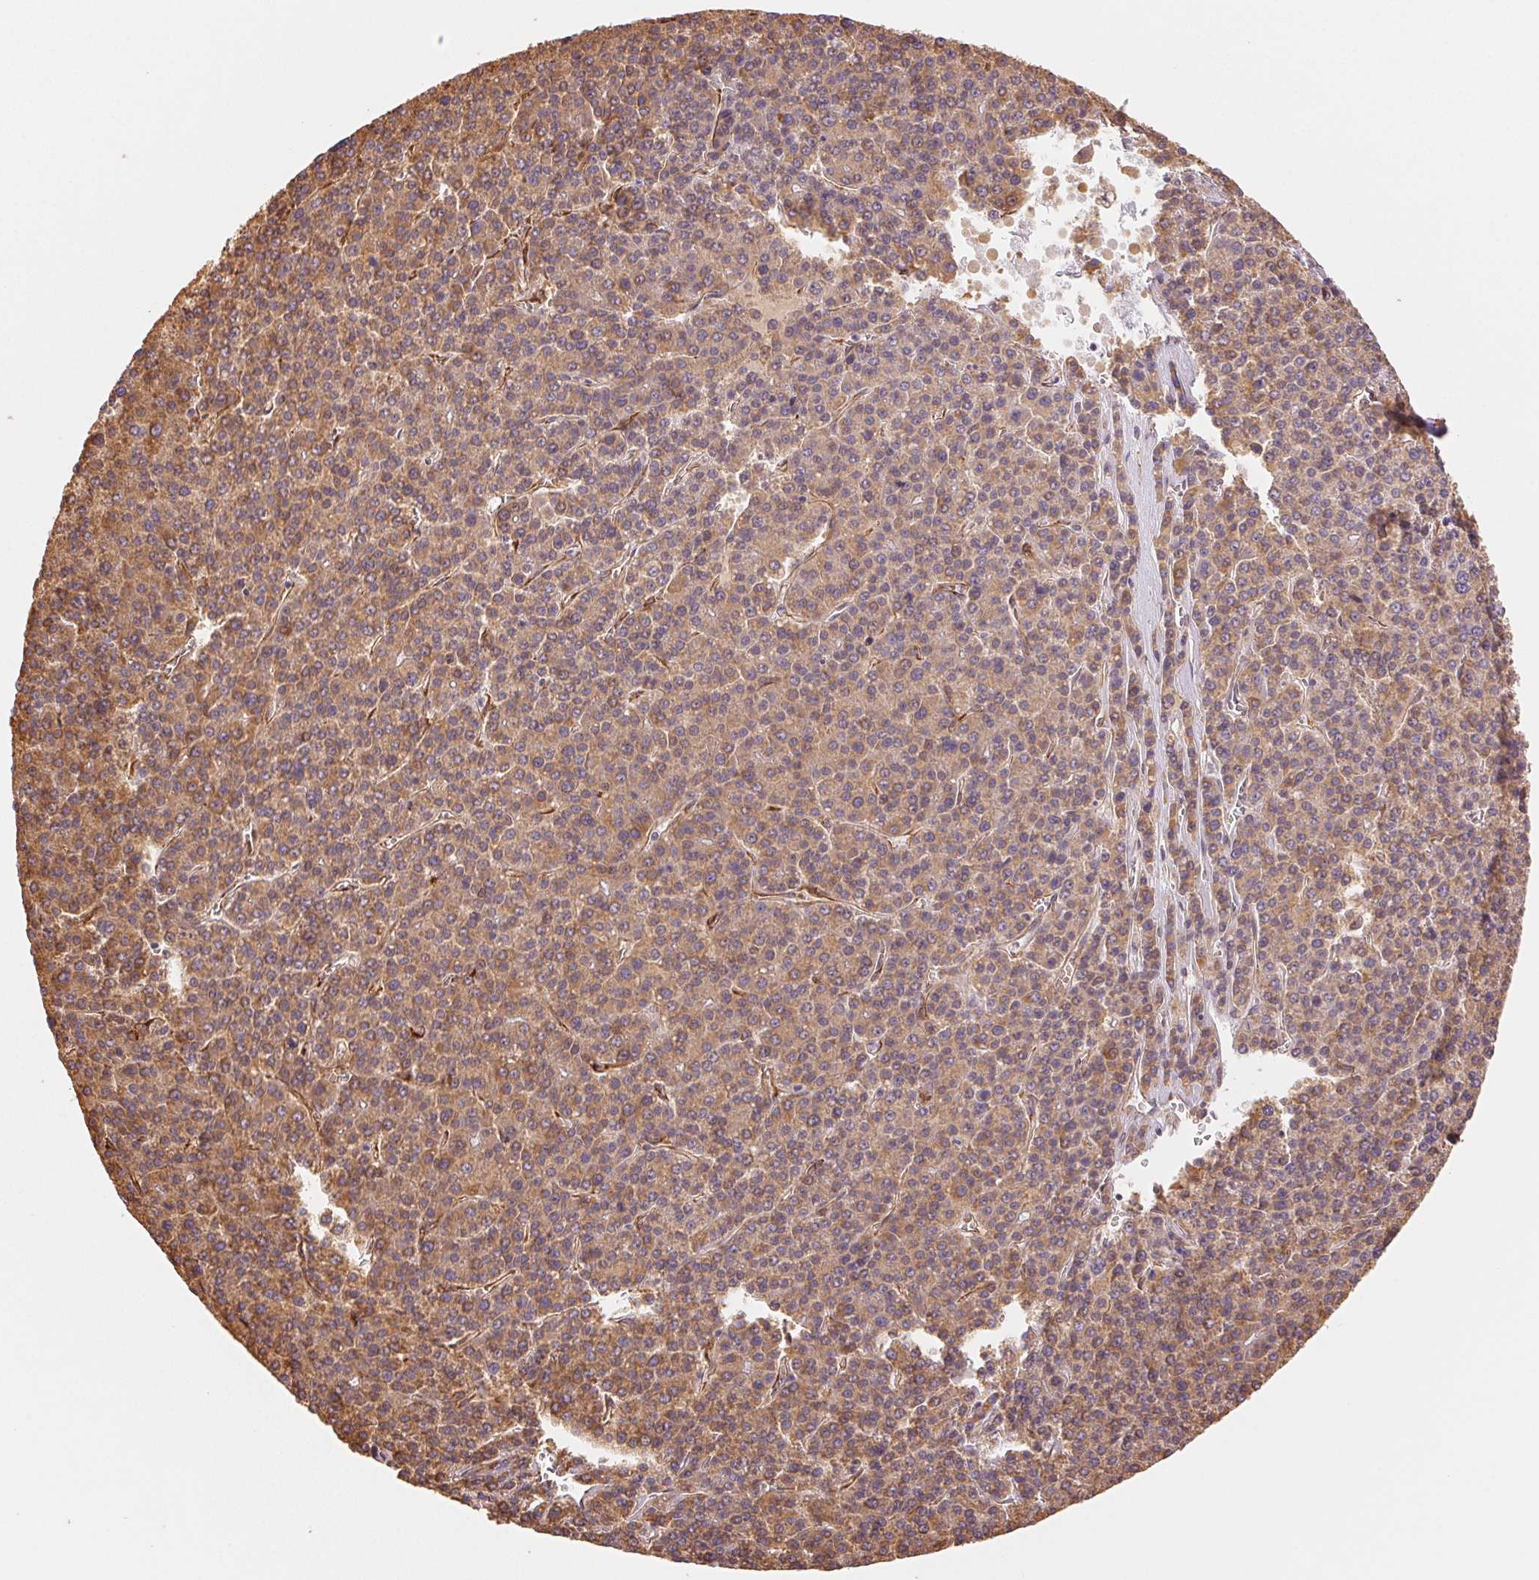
{"staining": {"intensity": "moderate", "quantity": ">75%", "location": "cytoplasmic/membranous"}, "tissue": "liver cancer", "cell_type": "Tumor cells", "image_type": "cancer", "snomed": [{"axis": "morphology", "description": "Carcinoma, Hepatocellular, NOS"}, {"axis": "topography", "description": "Liver"}], "caption": "Moderate cytoplasmic/membranous positivity is seen in about >75% of tumor cells in liver hepatocellular carcinoma.", "gene": "RCN3", "patient": {"sex": "female", "age": 58}}